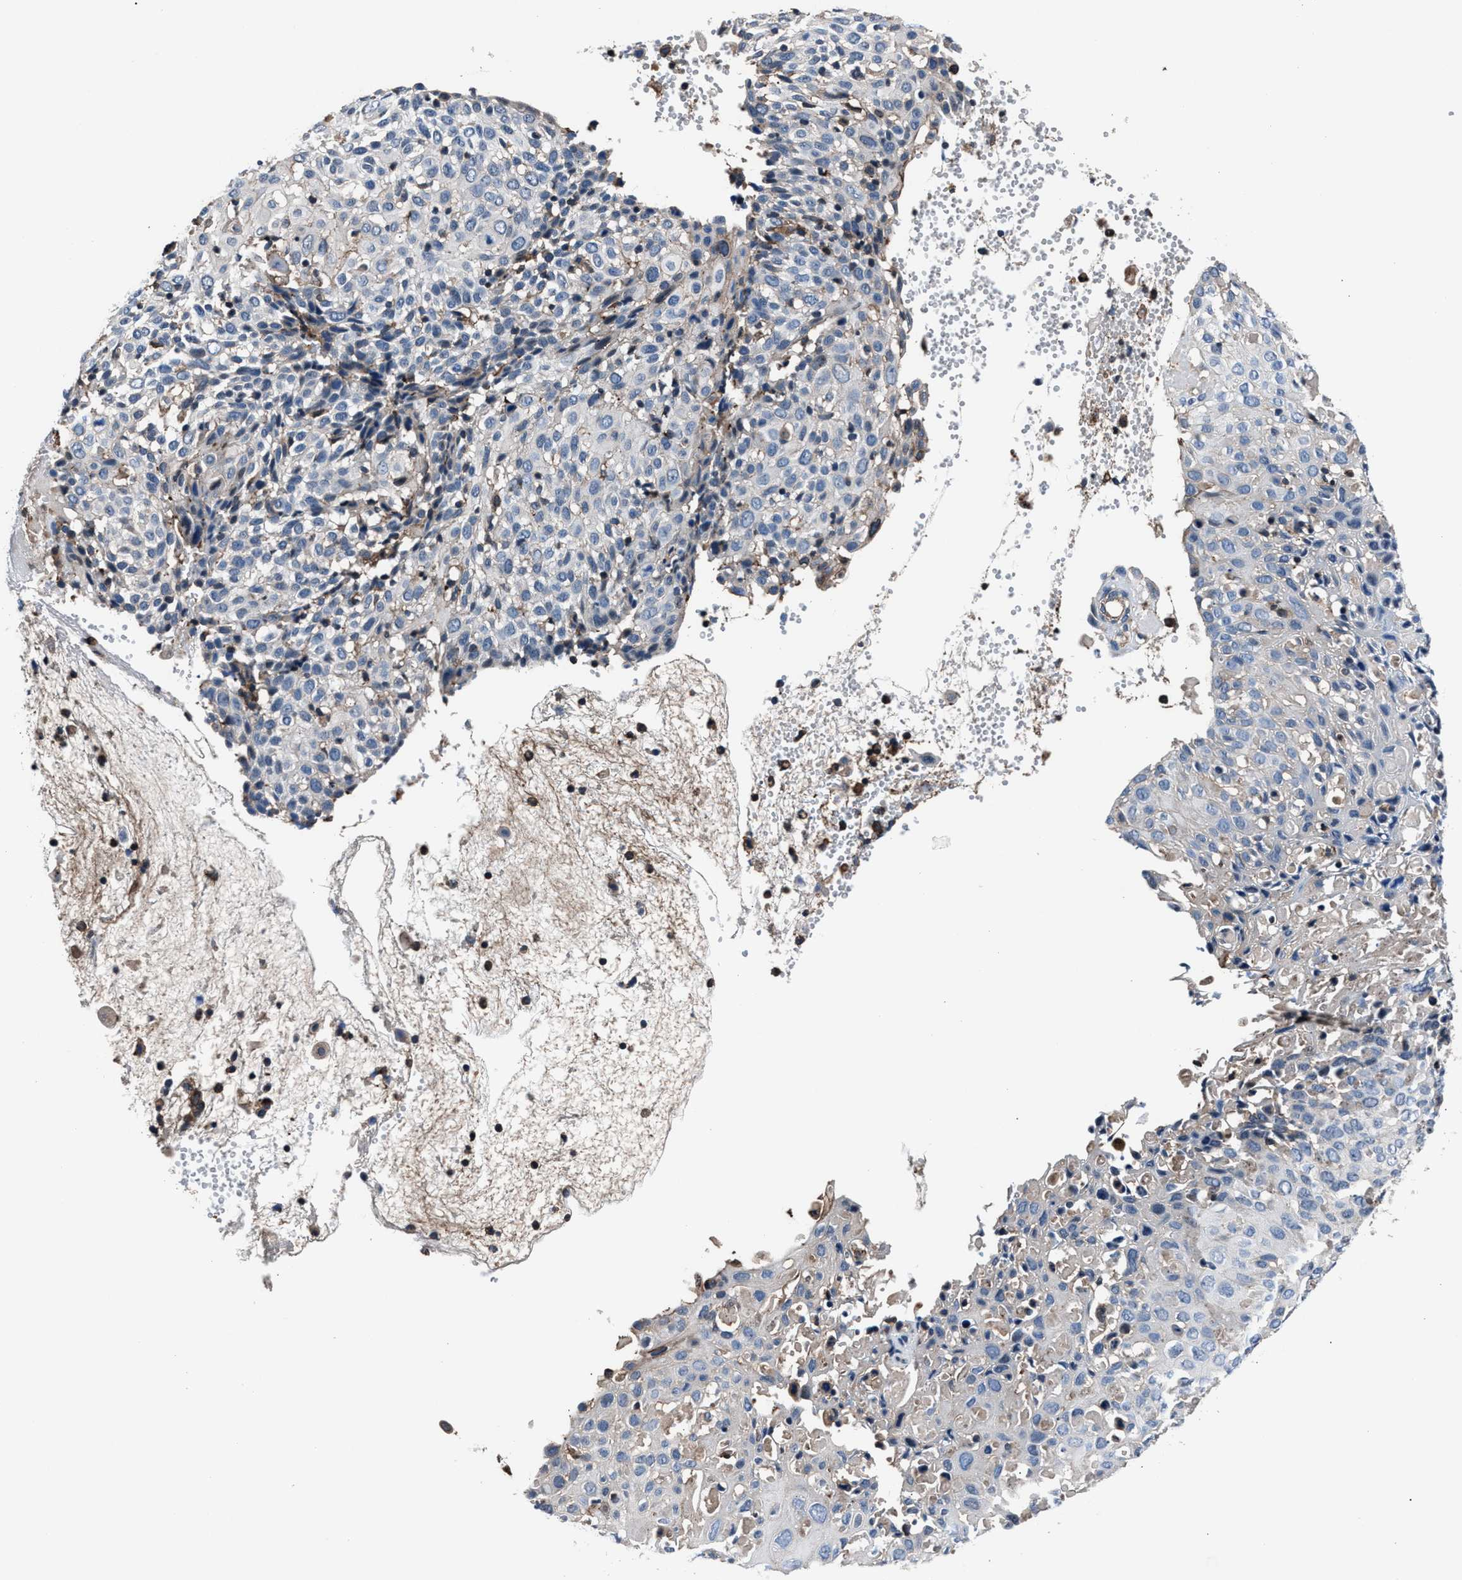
{"staining": {"intensity": "negative", "quantity": "none", "location": "none"}, "tissue": "cervical cancer", "cell_type": "Tumor cells", "image_type": "cancer", "snomed": [{"axis": "morphology", "description": "Squamous cell carcinoma, NOS"}, {"axis": "topography", "description": "Cervix"}], "caption": "The micrograph exhibits no staining of tumor cells in cervical cancer (squamous cell carcinoma).", "gene": "MFSD11", "patient": {"sex": "female", "age": 74}}